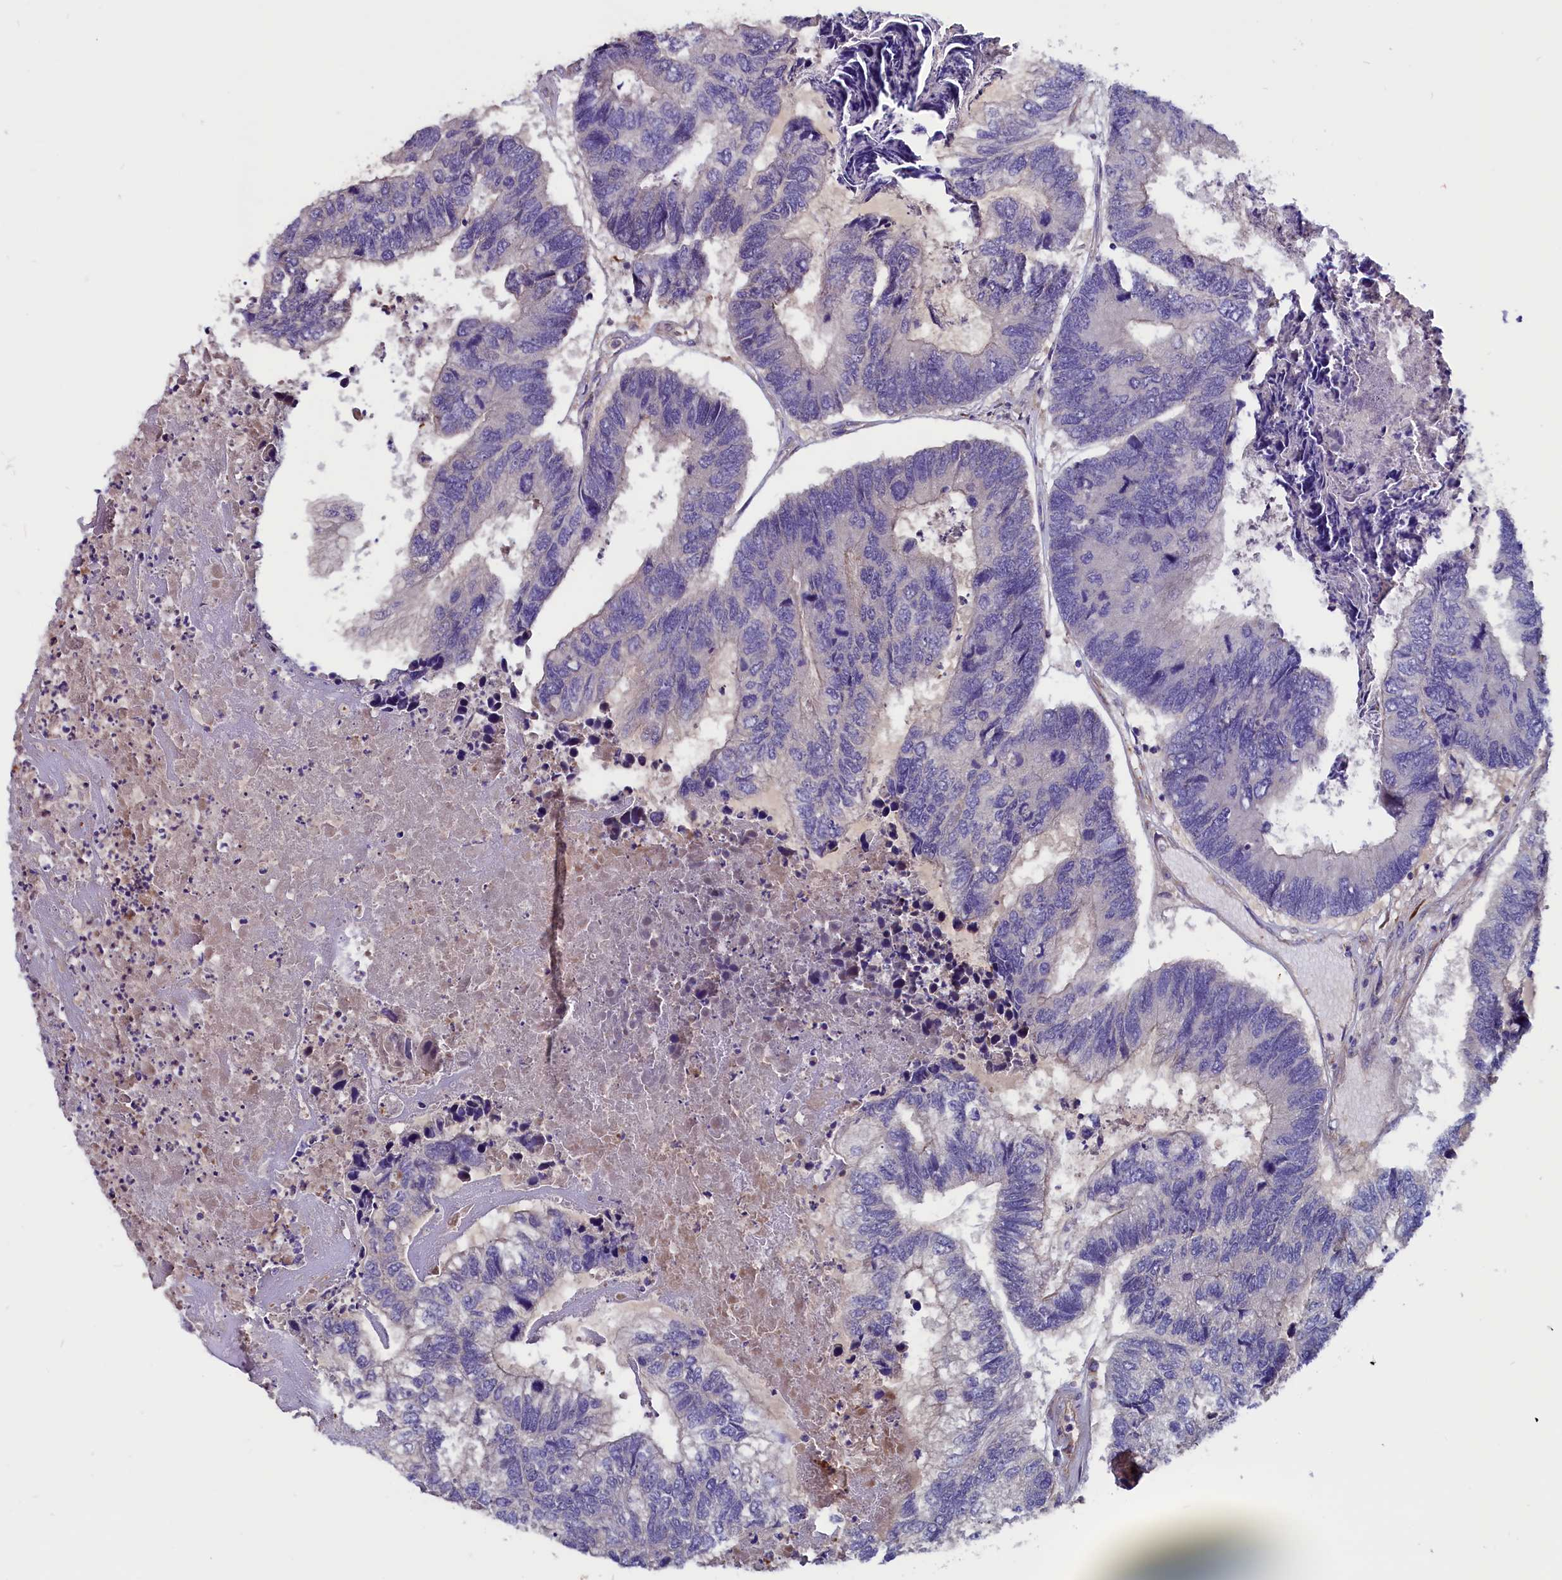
{"staining": {"intensity": "negative", "quantity": "none", "location": "none"}, "tissue": "colorectal cancer", "cell_type": "Tumor cells", "image_type": "cancer", "snomed": [{"axis": "morphology", "description": "Adenocarcinoma, NOS"}, {"axis": "topography", "description": "Colon"}], "caption": "Colorectal cancer stained for a protein using immunohistochemistry demonstrates no expression tumor cells.", "gene": "ZNF749", "patient": {"sex": "female", "age": 67}}